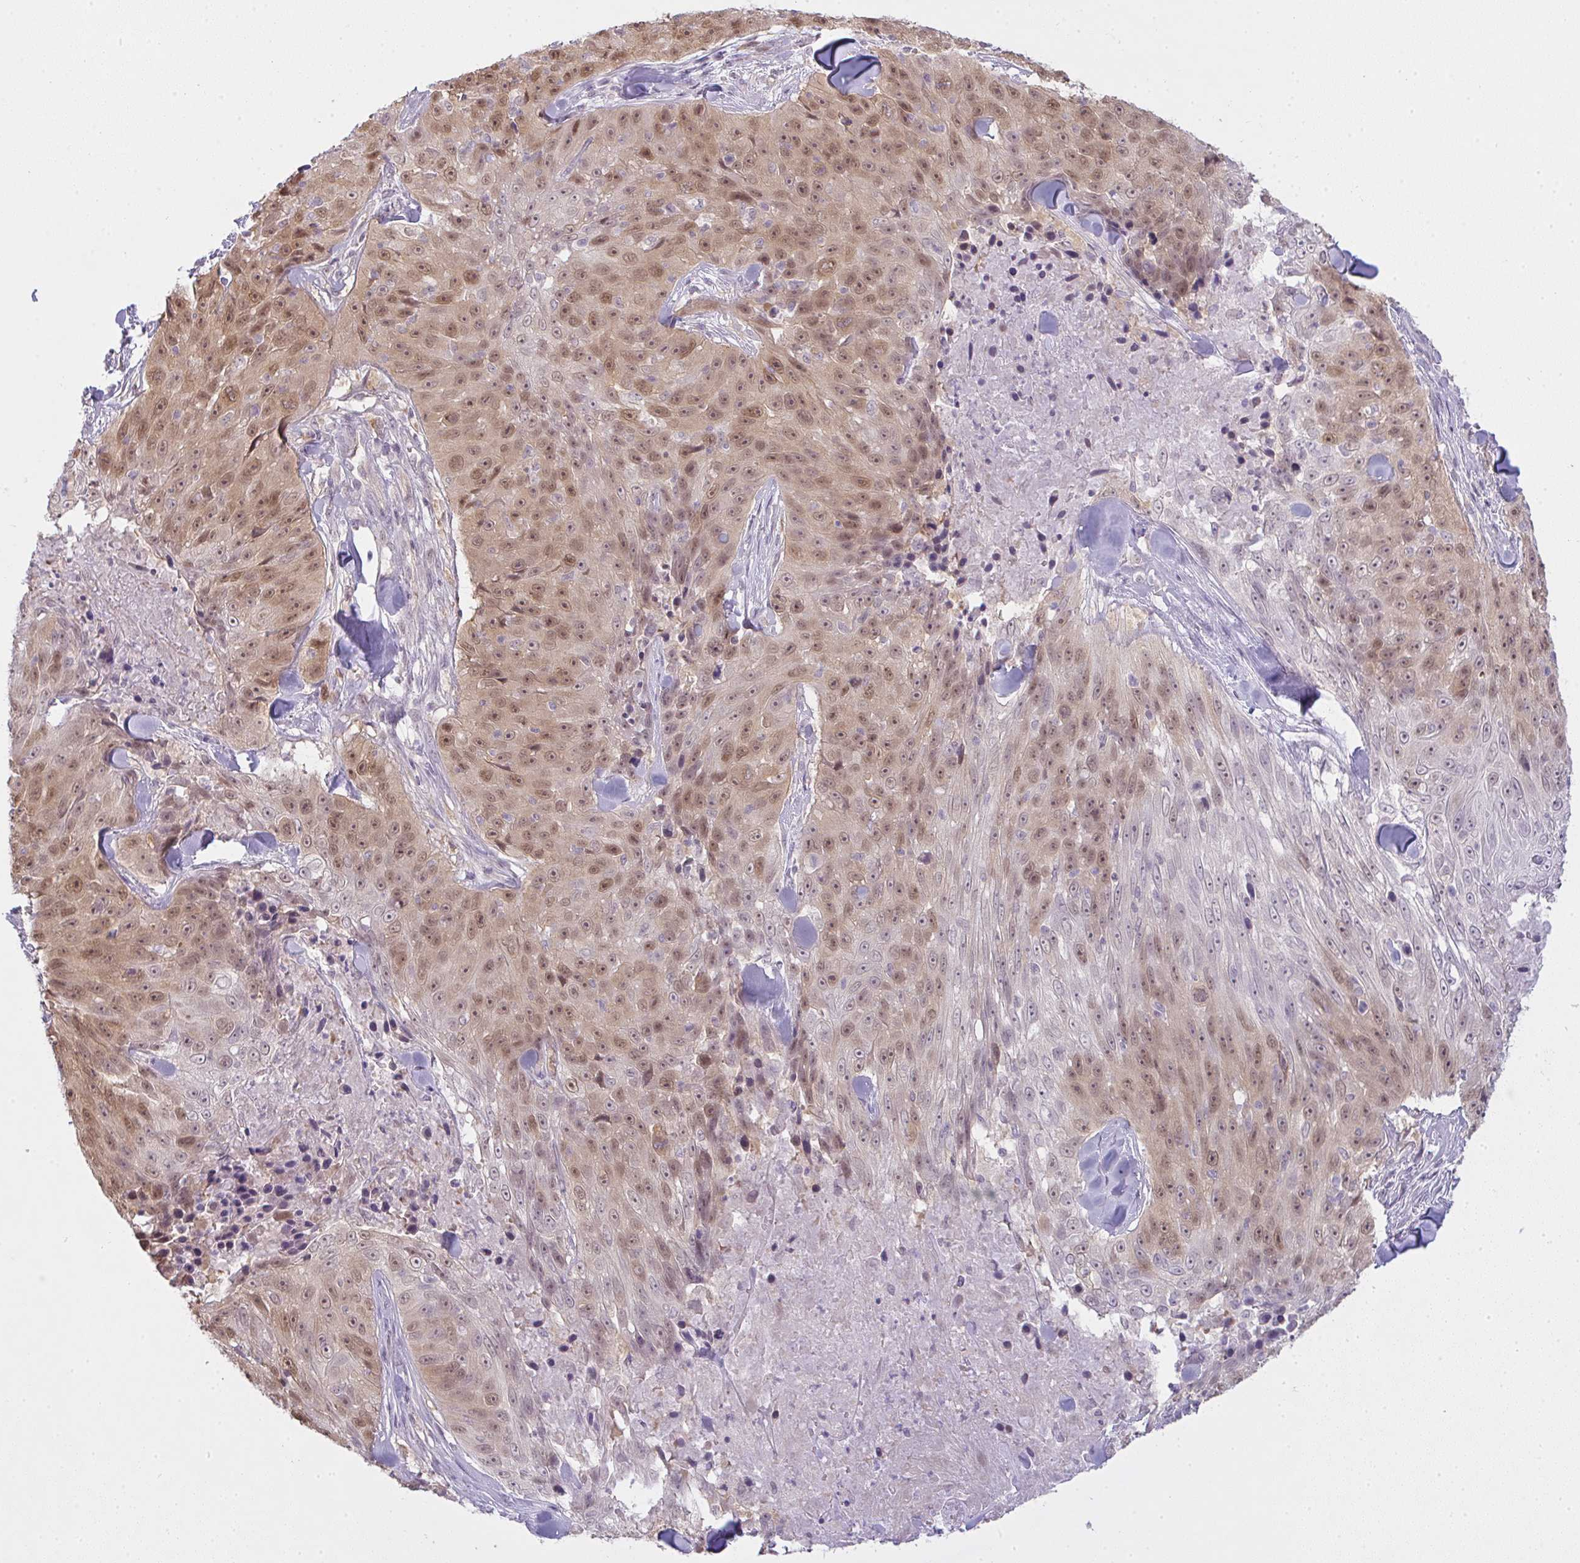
{"staining": {"intensity": "weak", "quantity": ">75%", "location": "nuclear"}, "tissue": "skin cancer", "cell_type": "Tumor cells", "image_type": "cancer", "snomed": [{"axis": "morphology", "description": "Squamous cell carcinoma, NOS"}, {"axis": "topography", "description": "Skin"}], "caption": "There is low levels of weak nuclear expression in tumor cells of squamous cell carcinoma (skin), as demonstrated by immunohistochemical staining (brown color).", "gene": "CSE1L", "patient": {"sex": "female", "age": 87}}